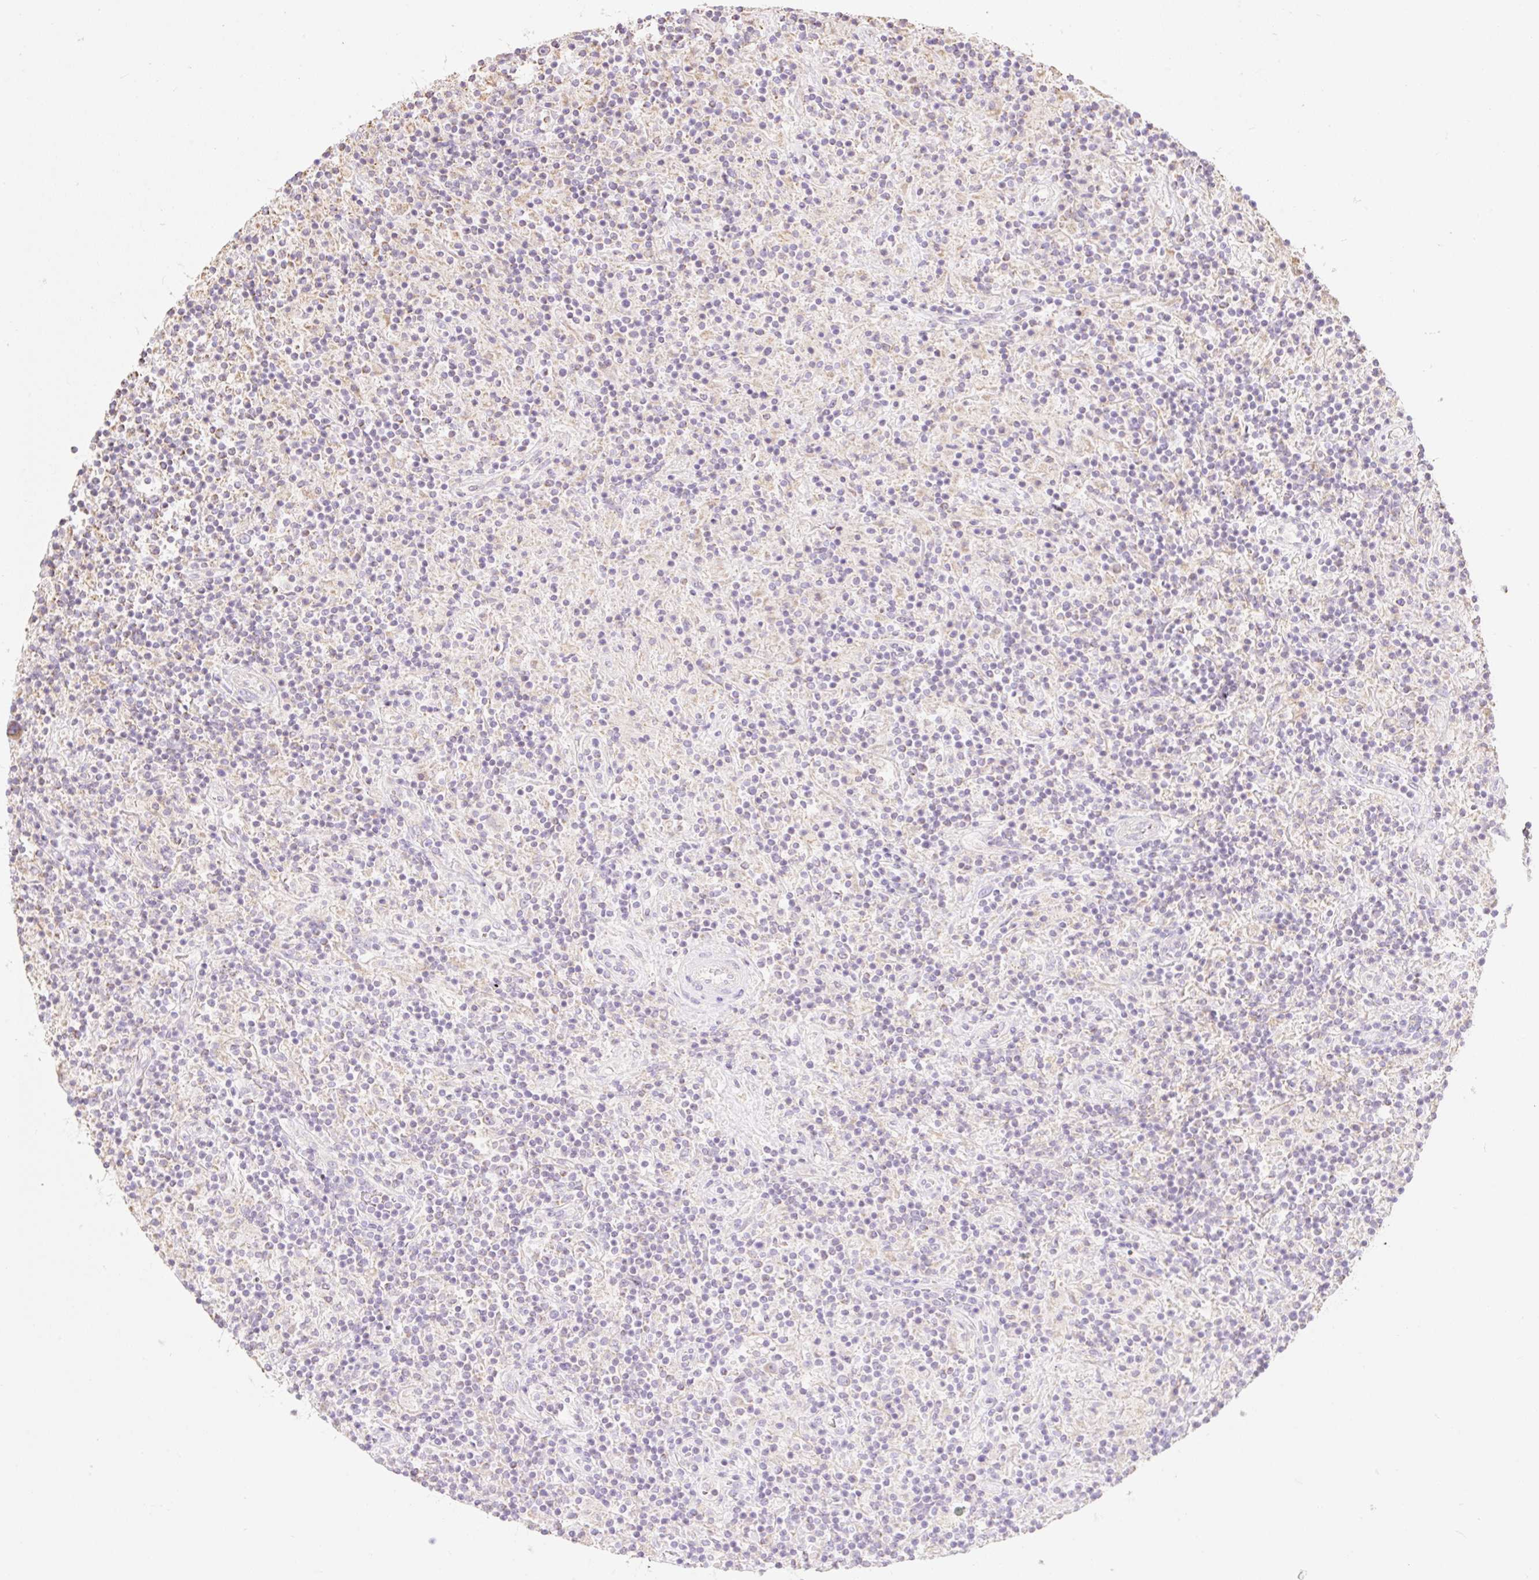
{"staining": {"intensity": "negative", "quantity": "none", "location": "none"}, "tissue": "lymphoma", "cell_type": "Tumor cells", "image_type": "cancer", "snomed": [{"axis": "morphology", "description": "Hodgkin's disease, NOS"}, {"axis": "topography", "description": "Lymph node"}], "caption": "Tumor cells show no significant staining in Hodgkin's disease.", "gene": "DHX35", "patient": {"sex": "male", "age": 70}}